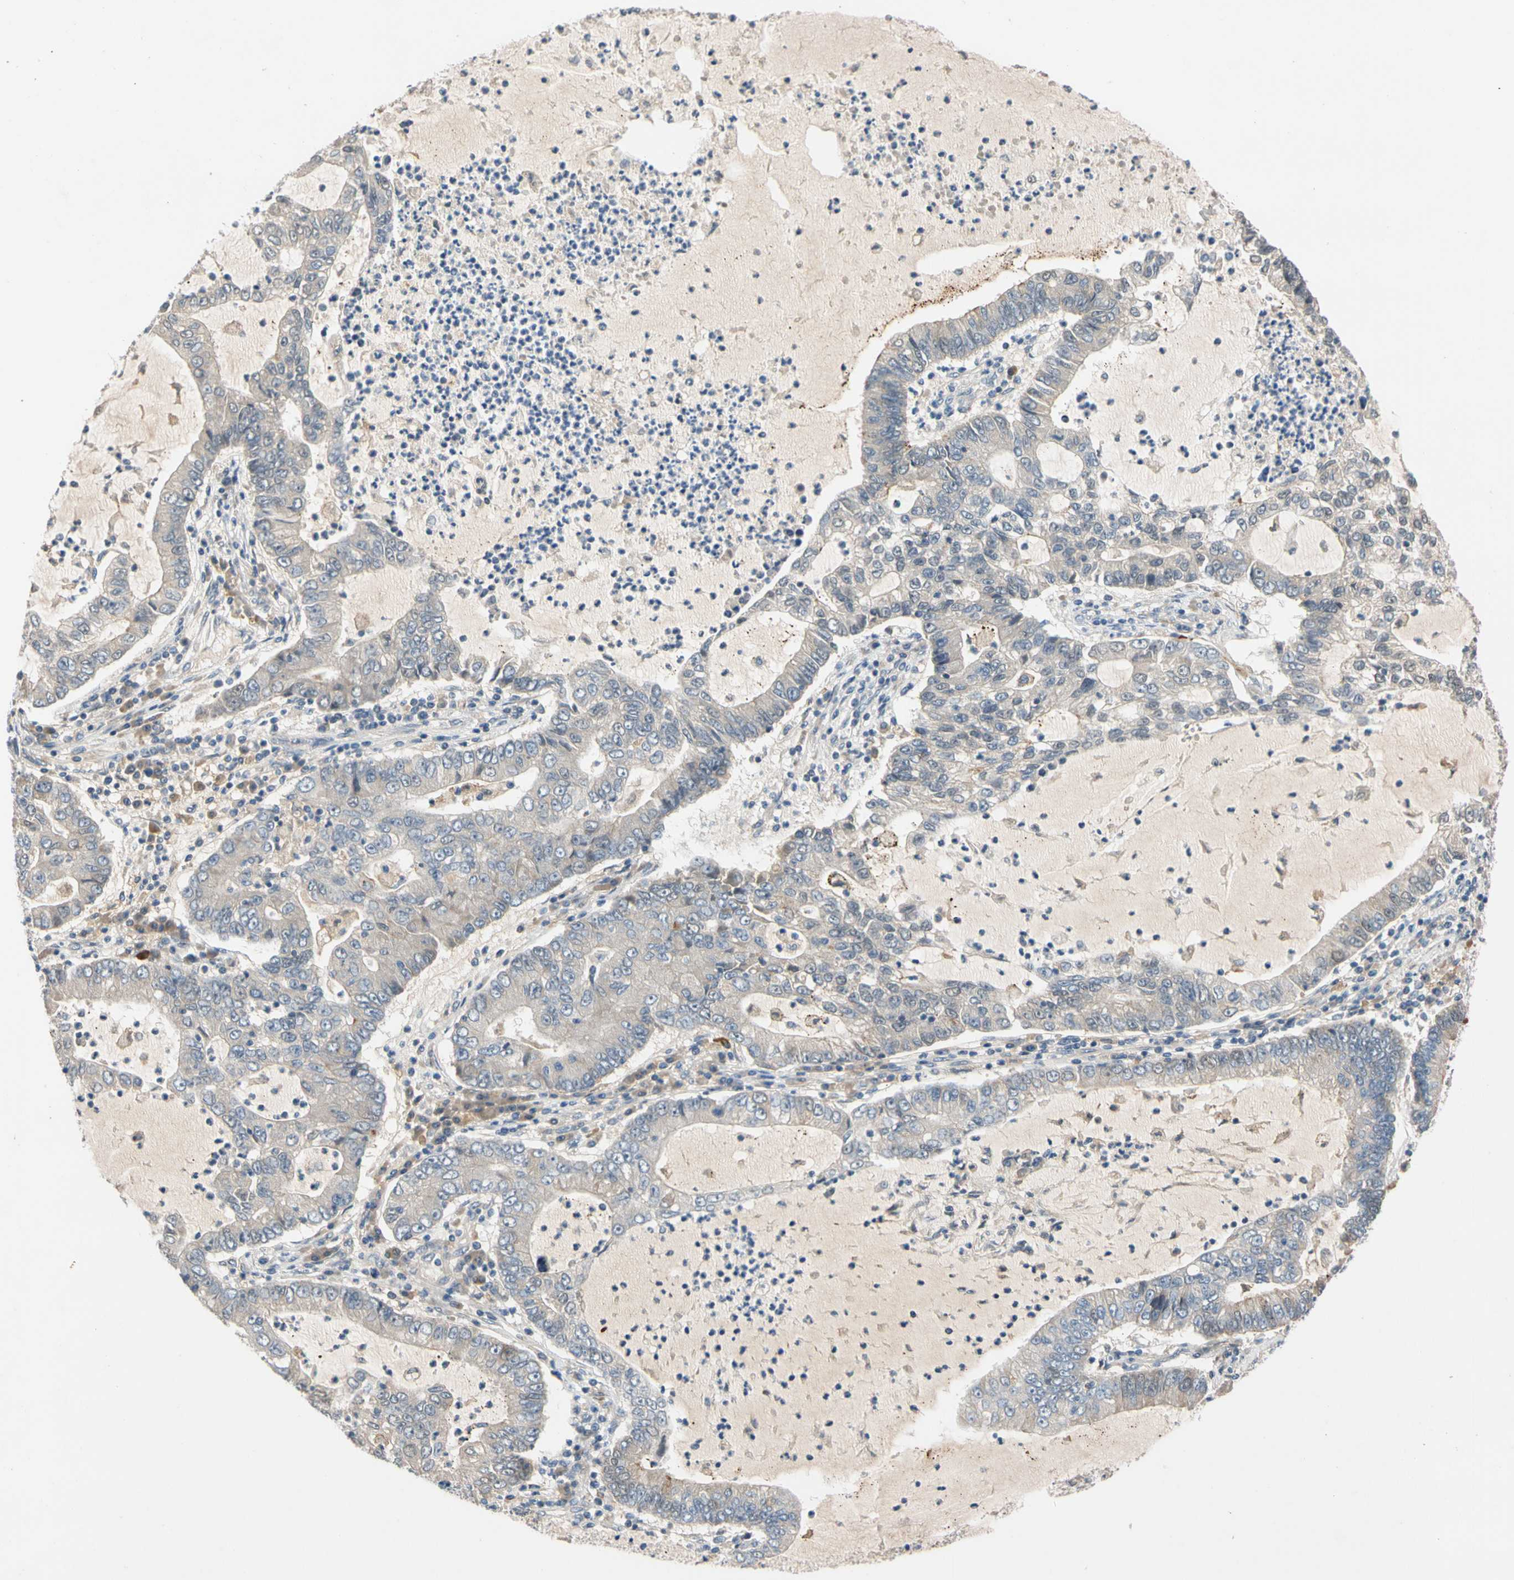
{"staining": {"intensity": "negative", "quantity": "none", "location": "none"}, "tissue": "lung cancer", "cell_type": "Tumor cells", "image_type": "cancer", "snomed": [{"axis": "morphology", "description": "Adenocarcinoma, NOS"}, {"axis": "topography", "description": "Lung"}], "caption": "An immunohistochemistry (IHC) photomicrograph of adenocarcinoma (lung) is shown. There is no staining in tumor cells of adenocarcinoma (lung).", "gene": "CNST", "patient": {"sex": "female", "age": 51}}